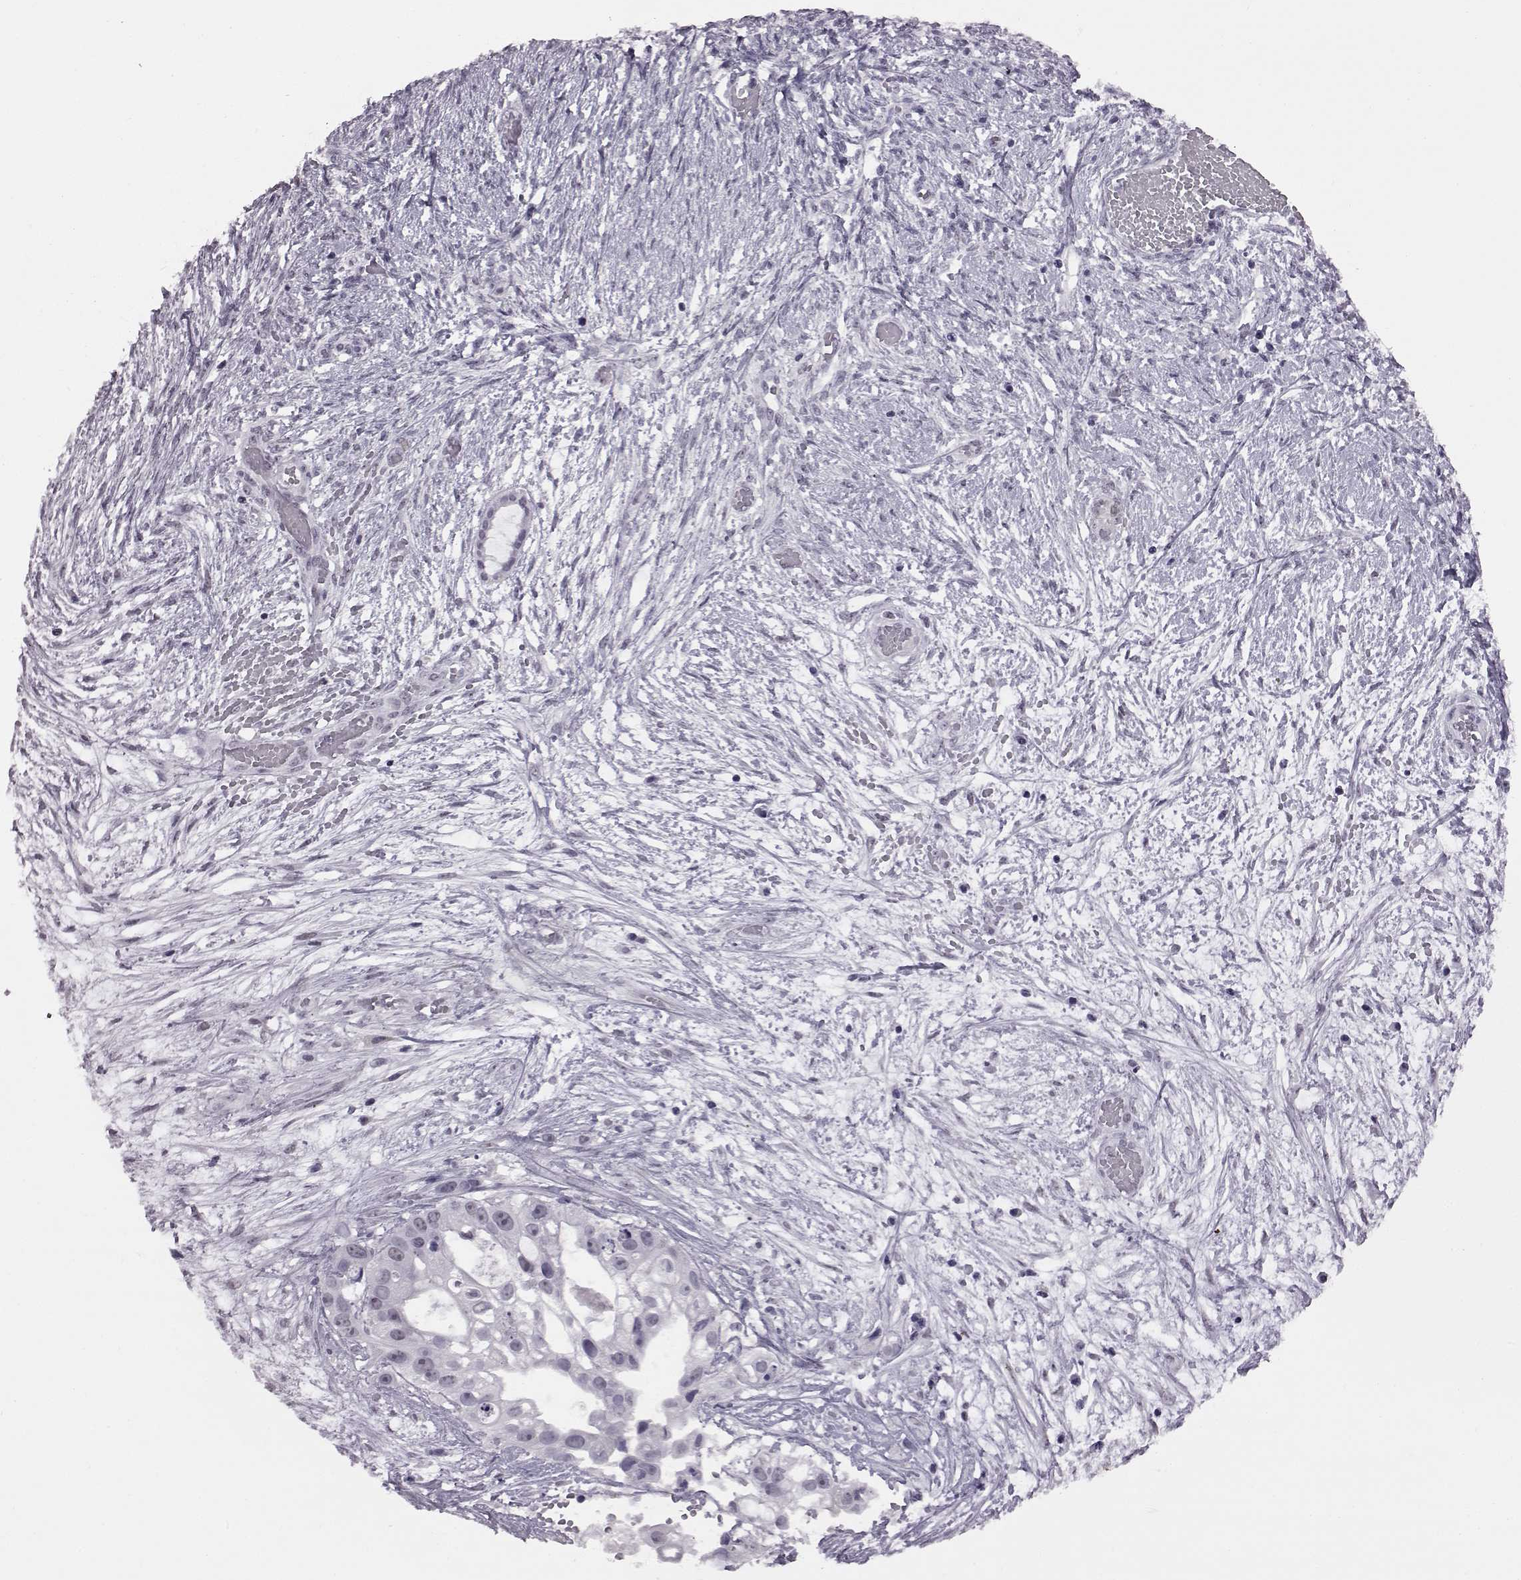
{"staining": {"intensity": "negative", "quantity": "none", "location": "none"}, "tissue": "ovarian cancer", "cell_type": "Tumor cells", "image_type": "cancer", "snomed": [{"axis": "morphology", "description": "Cystadenocarcinoma, serous, NOS"}, {"axis": "topography", "description": "Ovary"}], "caption": "A high-resolution photomicrograph shows IHC staining of ovarian serous cystadenocarcinoma, which displays no significant staining in tumor cells. Brightfield microscopy of immunohistochemistry (IHC) stained with DAB (3,3'-diaminobenzidine) (brown) and hematoxylin (blue), captured at high magnification.", "gene": "ADGRG2", "patient": {"sex": "female", "age": 56}}